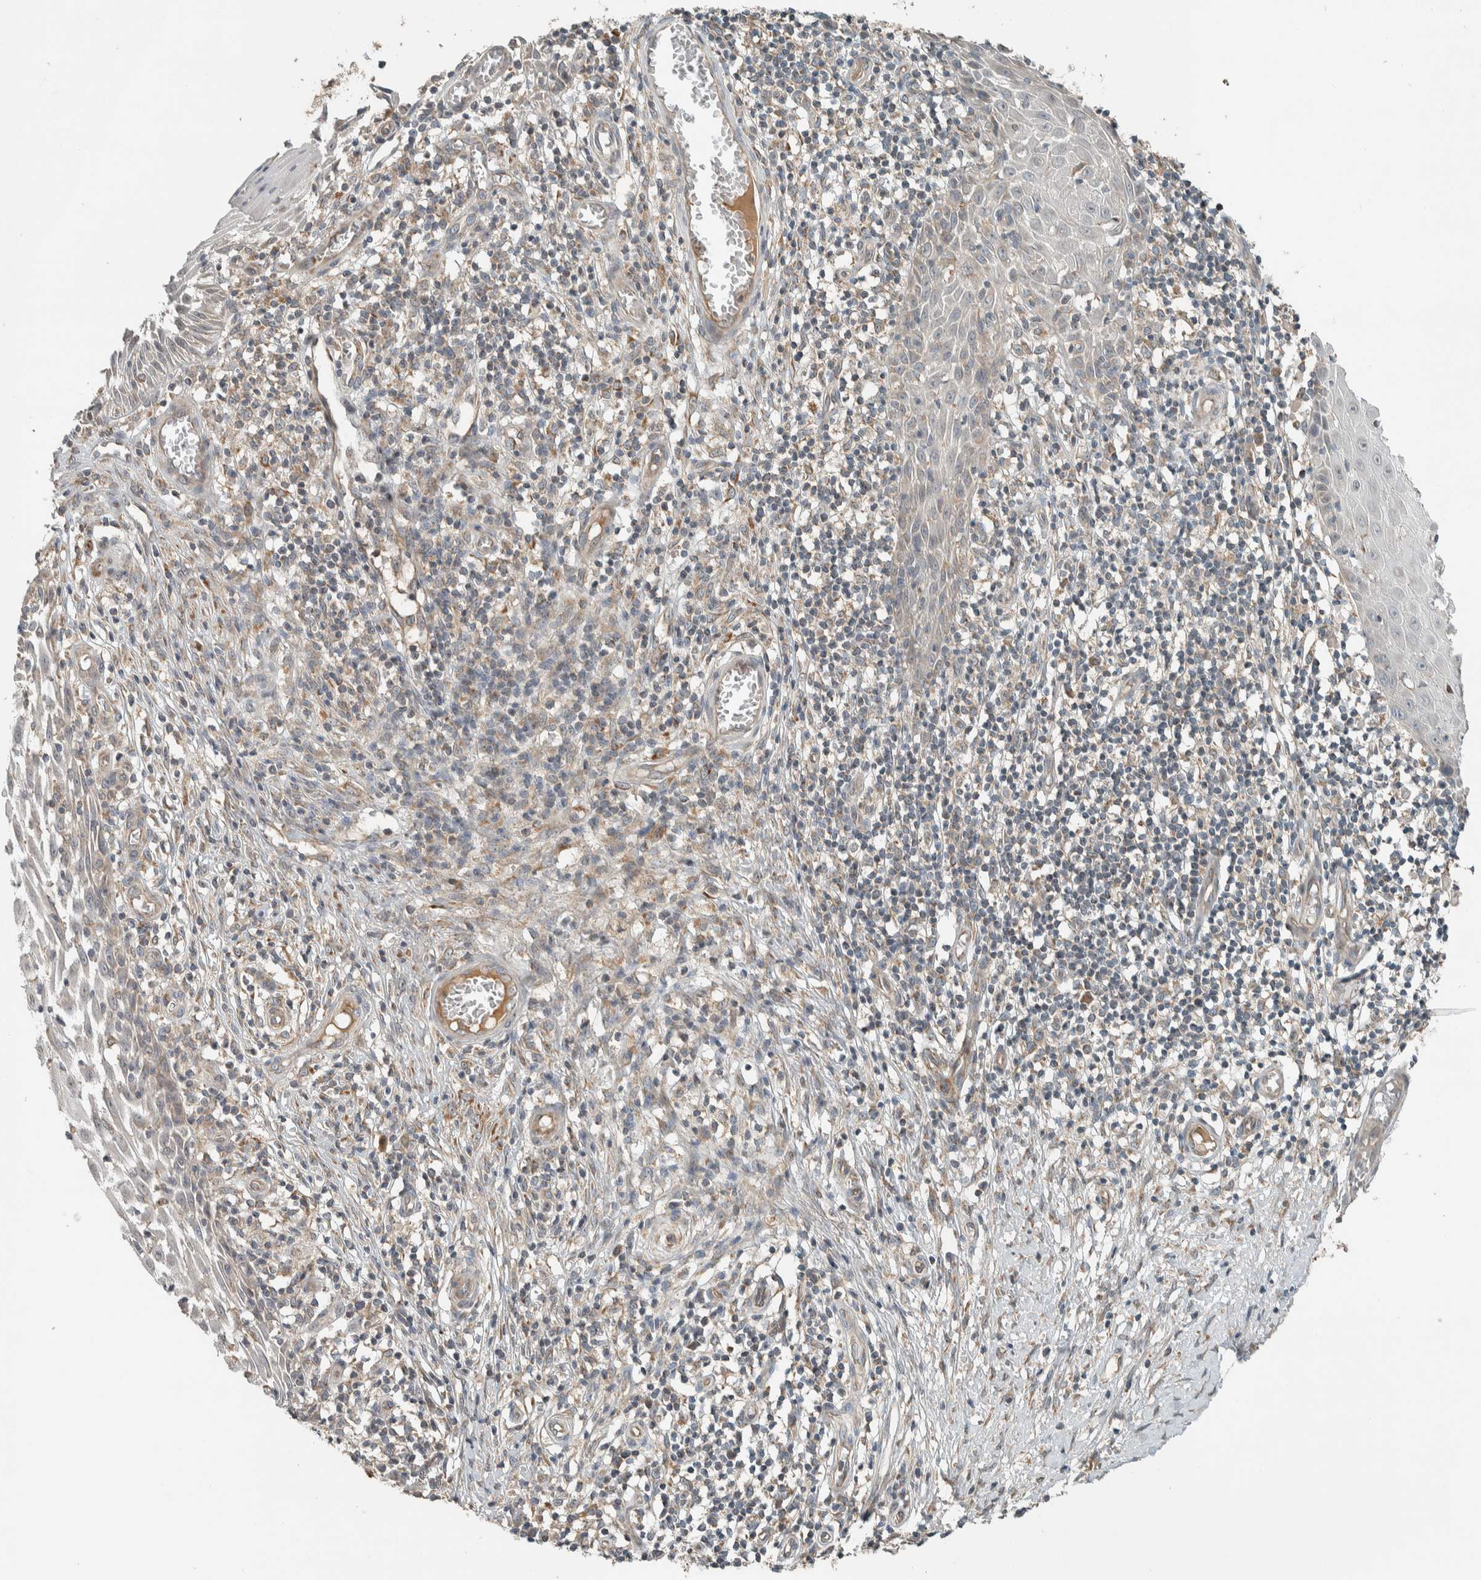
{"staining": {"intensity": "negative", "quantity": "none", "location": "none"}, "tissue": "skin cancer", "cell_type": "Tumor cells", "image_type": "cancer", "snomed": [{"axis": "morphology", "description": "Squamous cell carcinoma, NOS"}, {"axis": "topography", "description": "Skin"}], "caption": "The IHC micrograph has no significant expression in tumor cells of squamous cell carcinoma (skin) tissue.", "gene": "NBR1", "patient": {"sex": "female", "age": 73}}